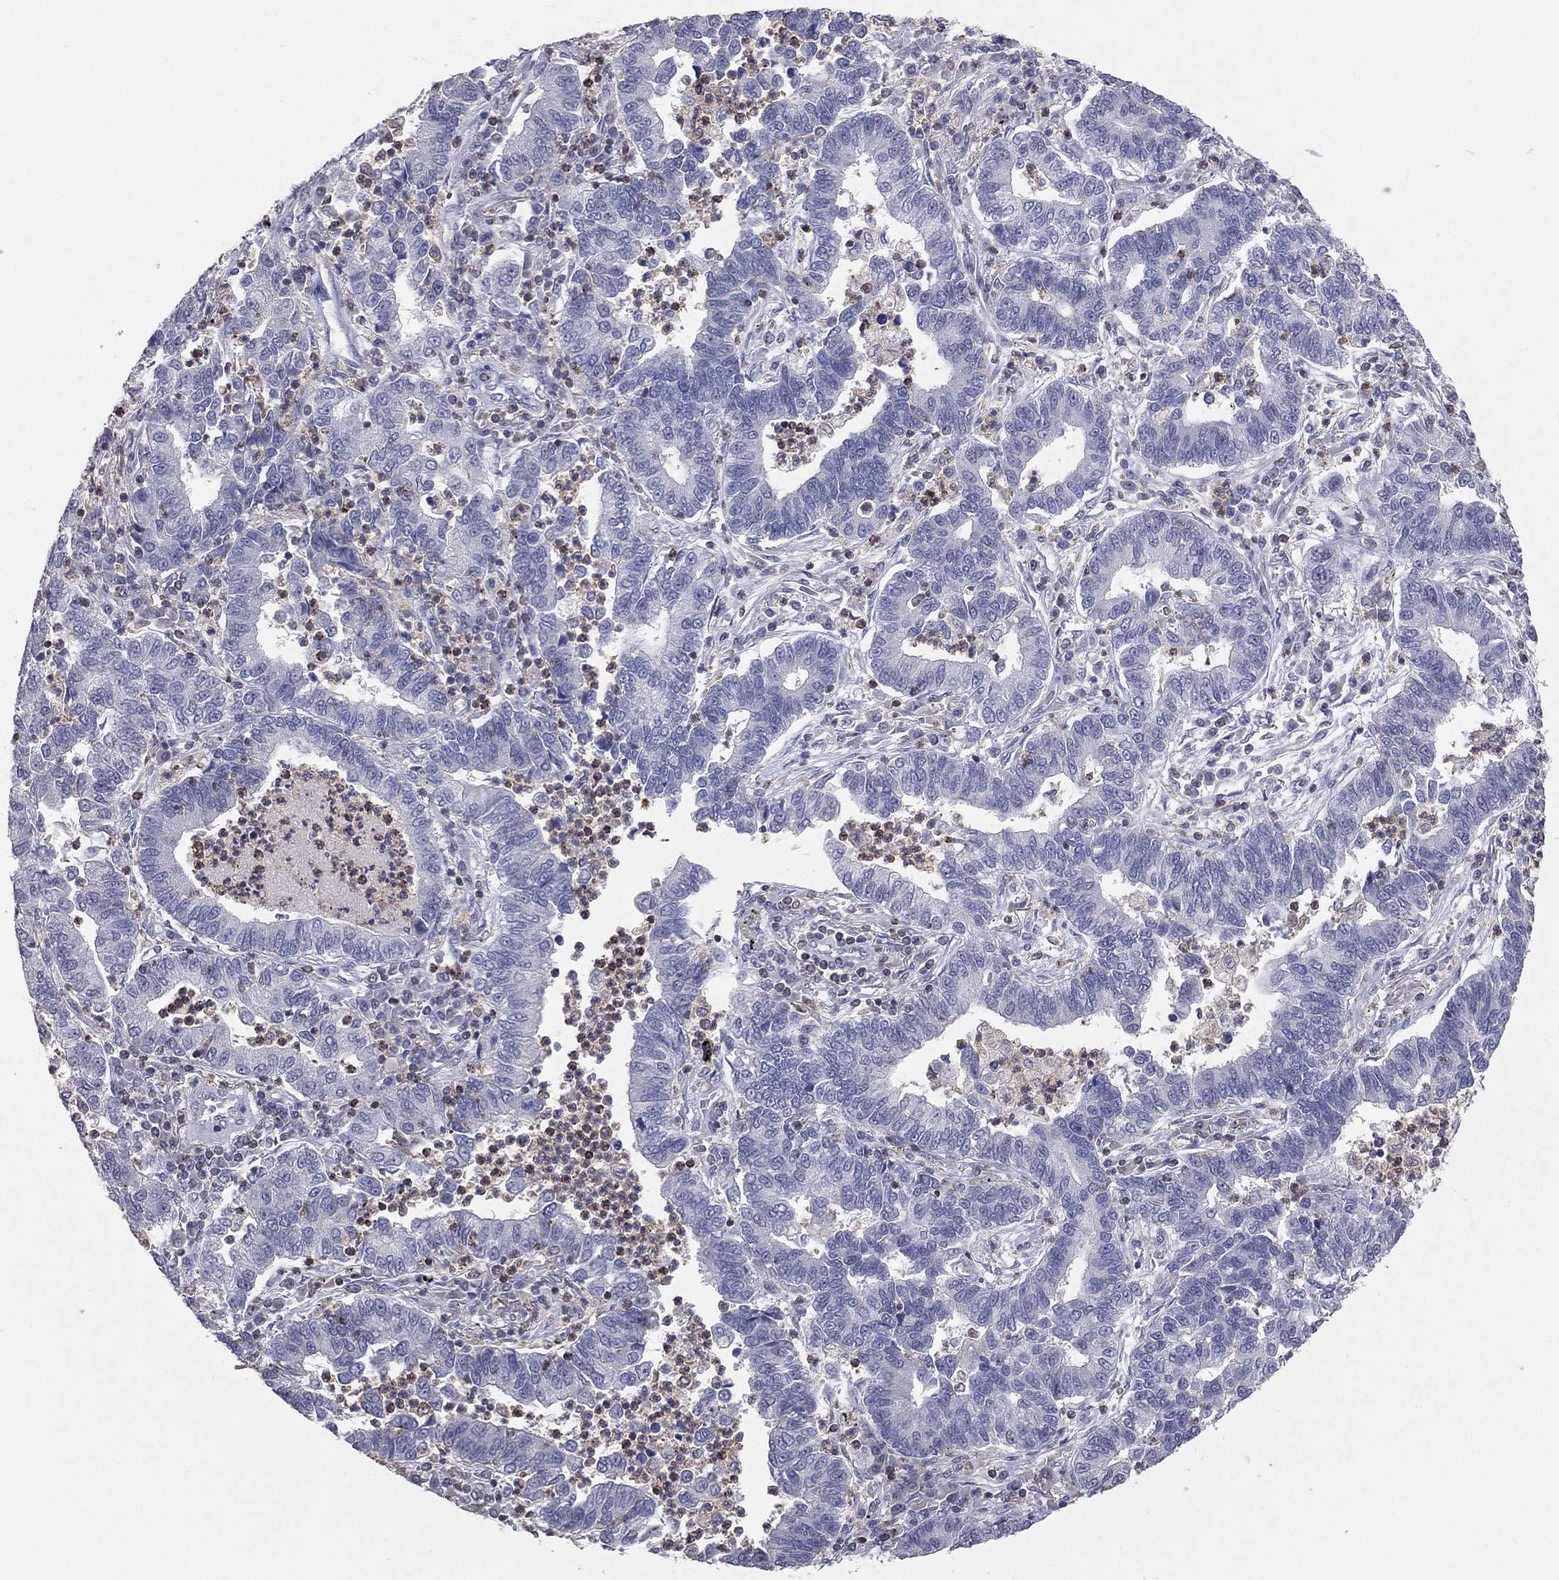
{"staining": {"intensity": "negative", "quantity": "none", "location": "none"}, "tissue": "lung cancer", "cell_type": "Tumor cells", "image_type": "cancer", "snomed": [{"axis": "morphology", "description": "Adenocarcinoma, NOS"}, {"axis": "topography", "description": "Lung"}], "caption": "A high-resolution histopathology image shows immunohistochemistry staining of adenocarcinoma (lung), which demonstrates no significant expression in tumor cells.", "gene": "PSTPIP1", "patient": {"sex": "female", "age": 57}}